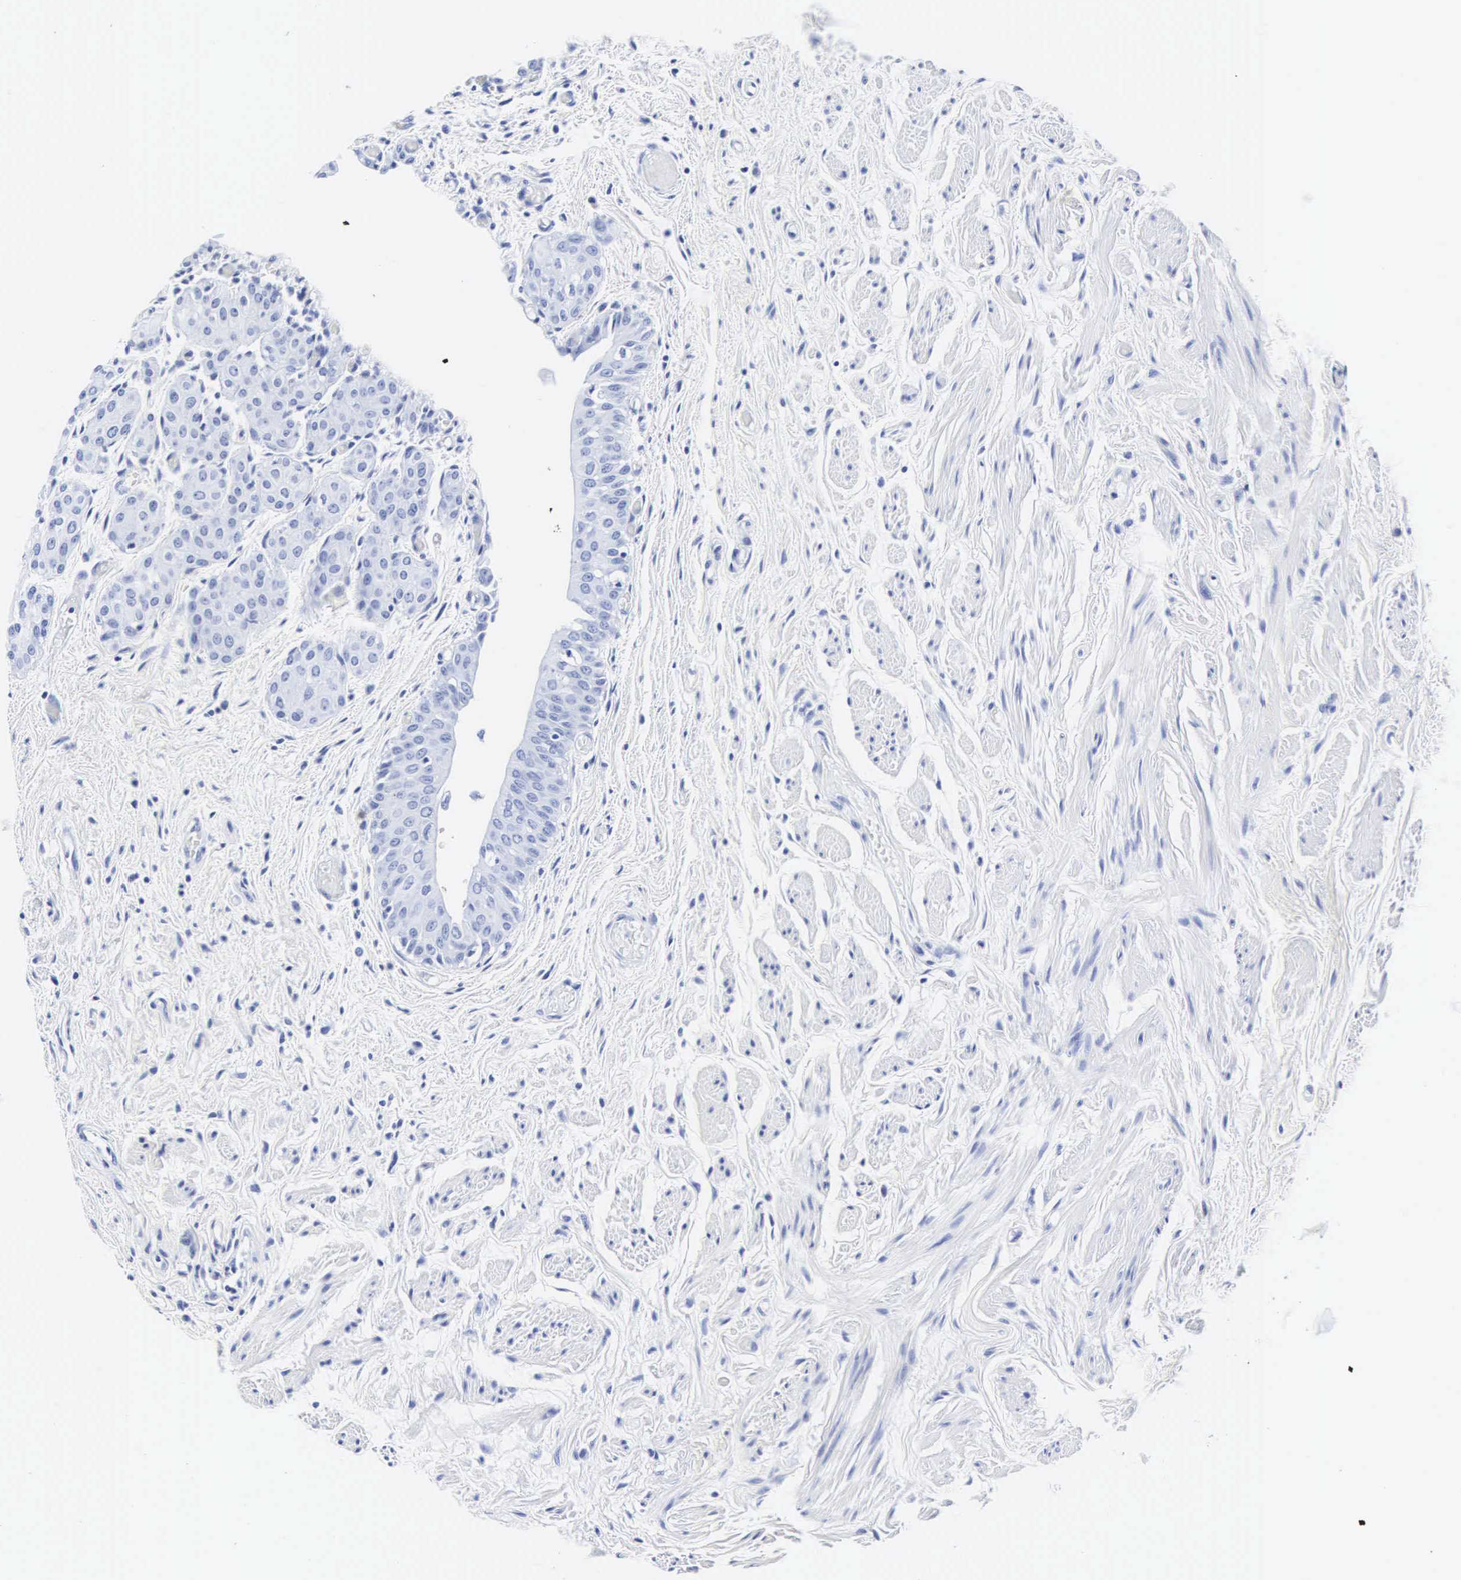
{"staining": {"intensity": "negative", "quantity": "none", "location": "none"}, "tissue": "urinary bladder", "cell_type": "Urothelial cells", "image_type": "normal", "snomed": [{"axis": "morphology", "description": "Normal tissue, NOS"}, {"axis": "topography", "description": "Urinary bladder"}], "caption": "Protein analysis of normal urinary bladder reveals no significant expression in urothelial cells.", "gene": "INS", "patient": {"sex": "male", "age": 72}}